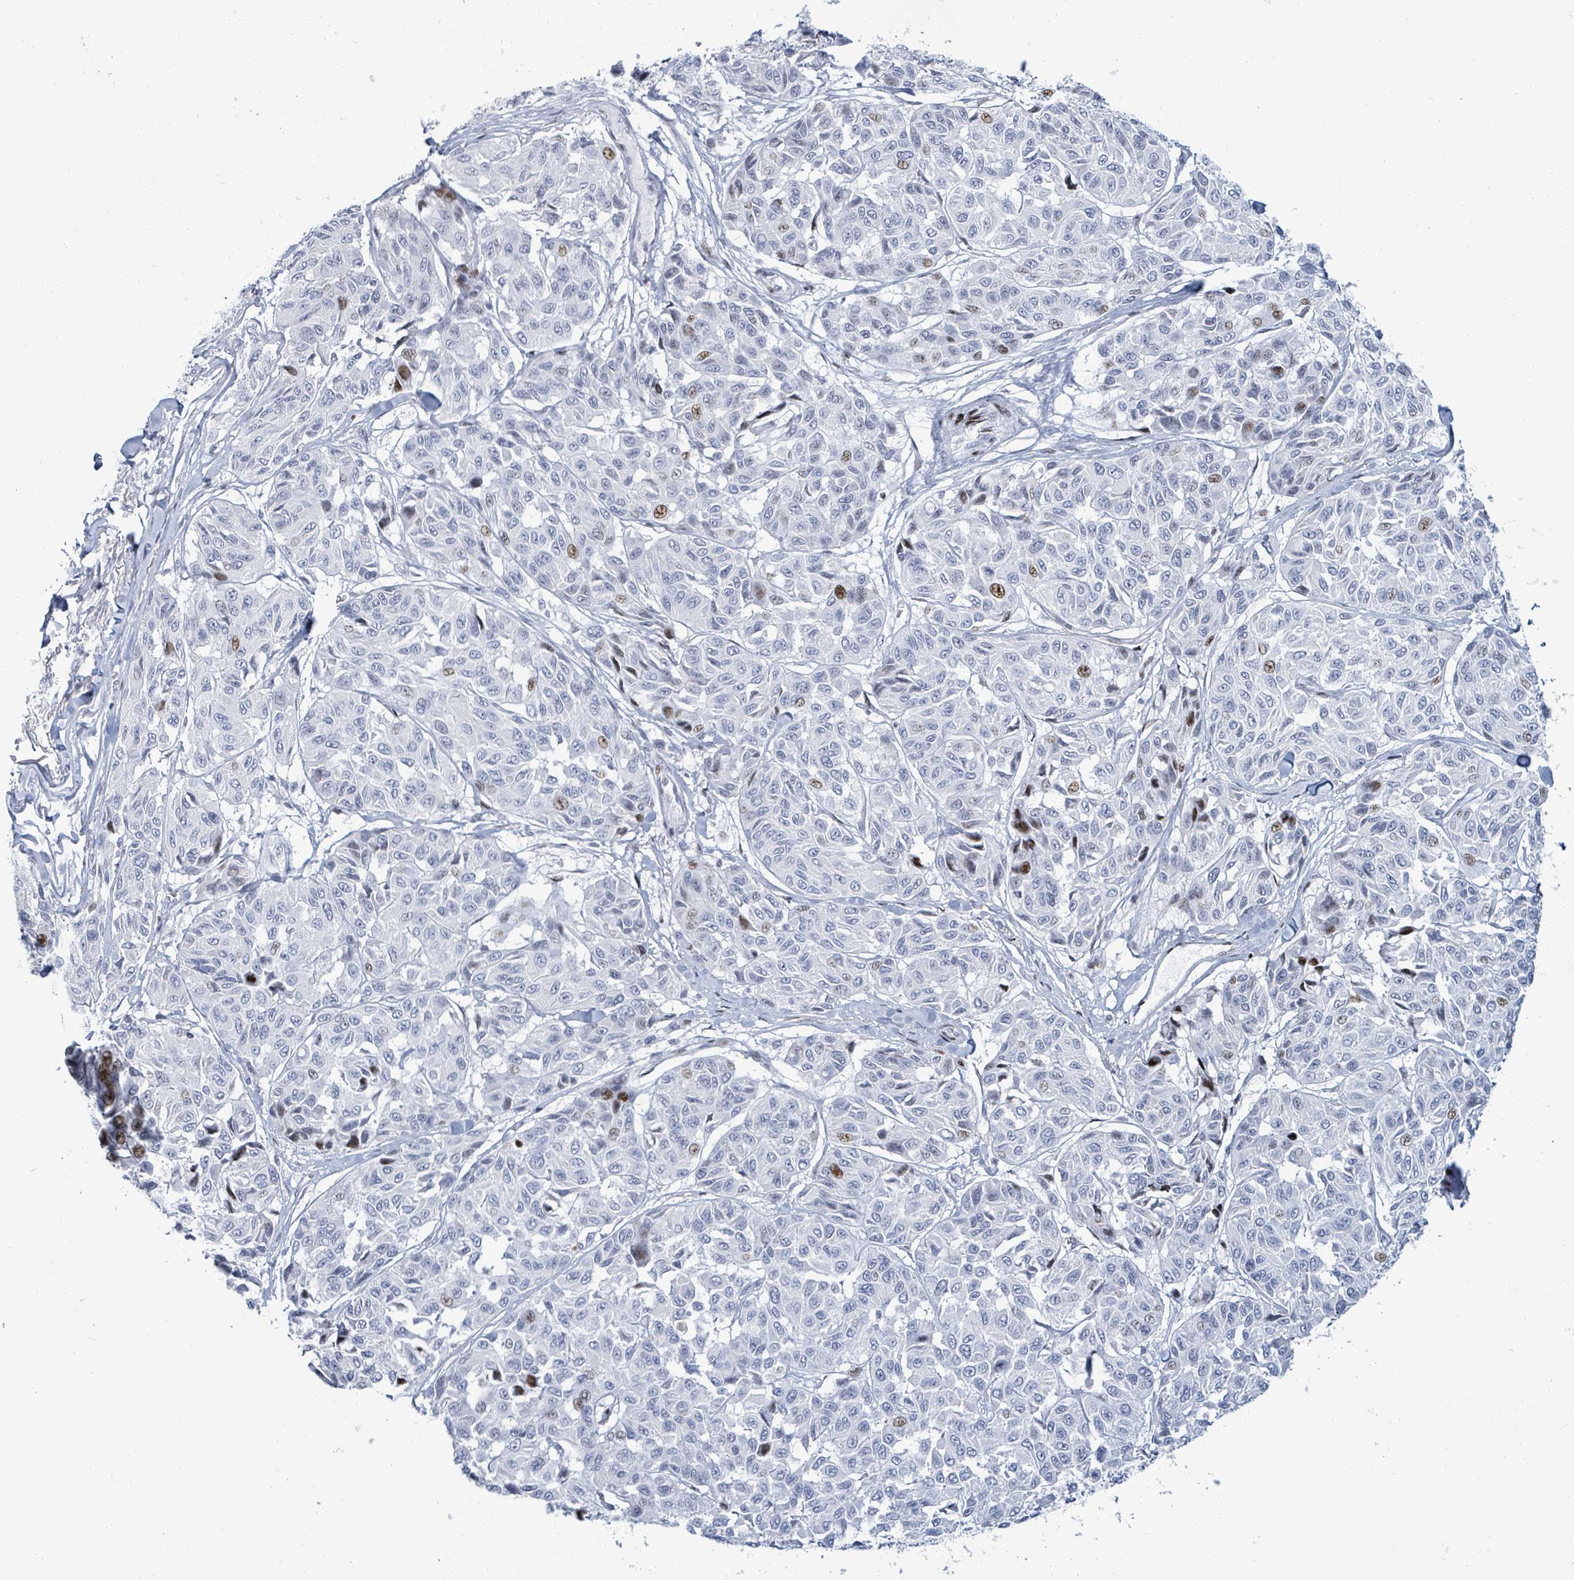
{"staining": {"intensity": "moderate", "quantity": "<25%", "location": "nuclear"}, "tissue": "melanoma", "cell_type": "Tumor cells", "image_type": "cancer", "snomed": [{"axis": "morphology", "description": "Malignant melanoma, NOS"}, {"axis": "topography", "description": "Skin"}], "caption": "Immunohistochemistry histopathology image of neoplastic tissue: malignant melanoma stained using immunohistochemistry displays low levels of moderate protein expression localized specifically in the nuclear of tumor cells, appearing as a nuclear brown color.", "gene": "MALL", "patient": {"sex": "female", "age": 66}}